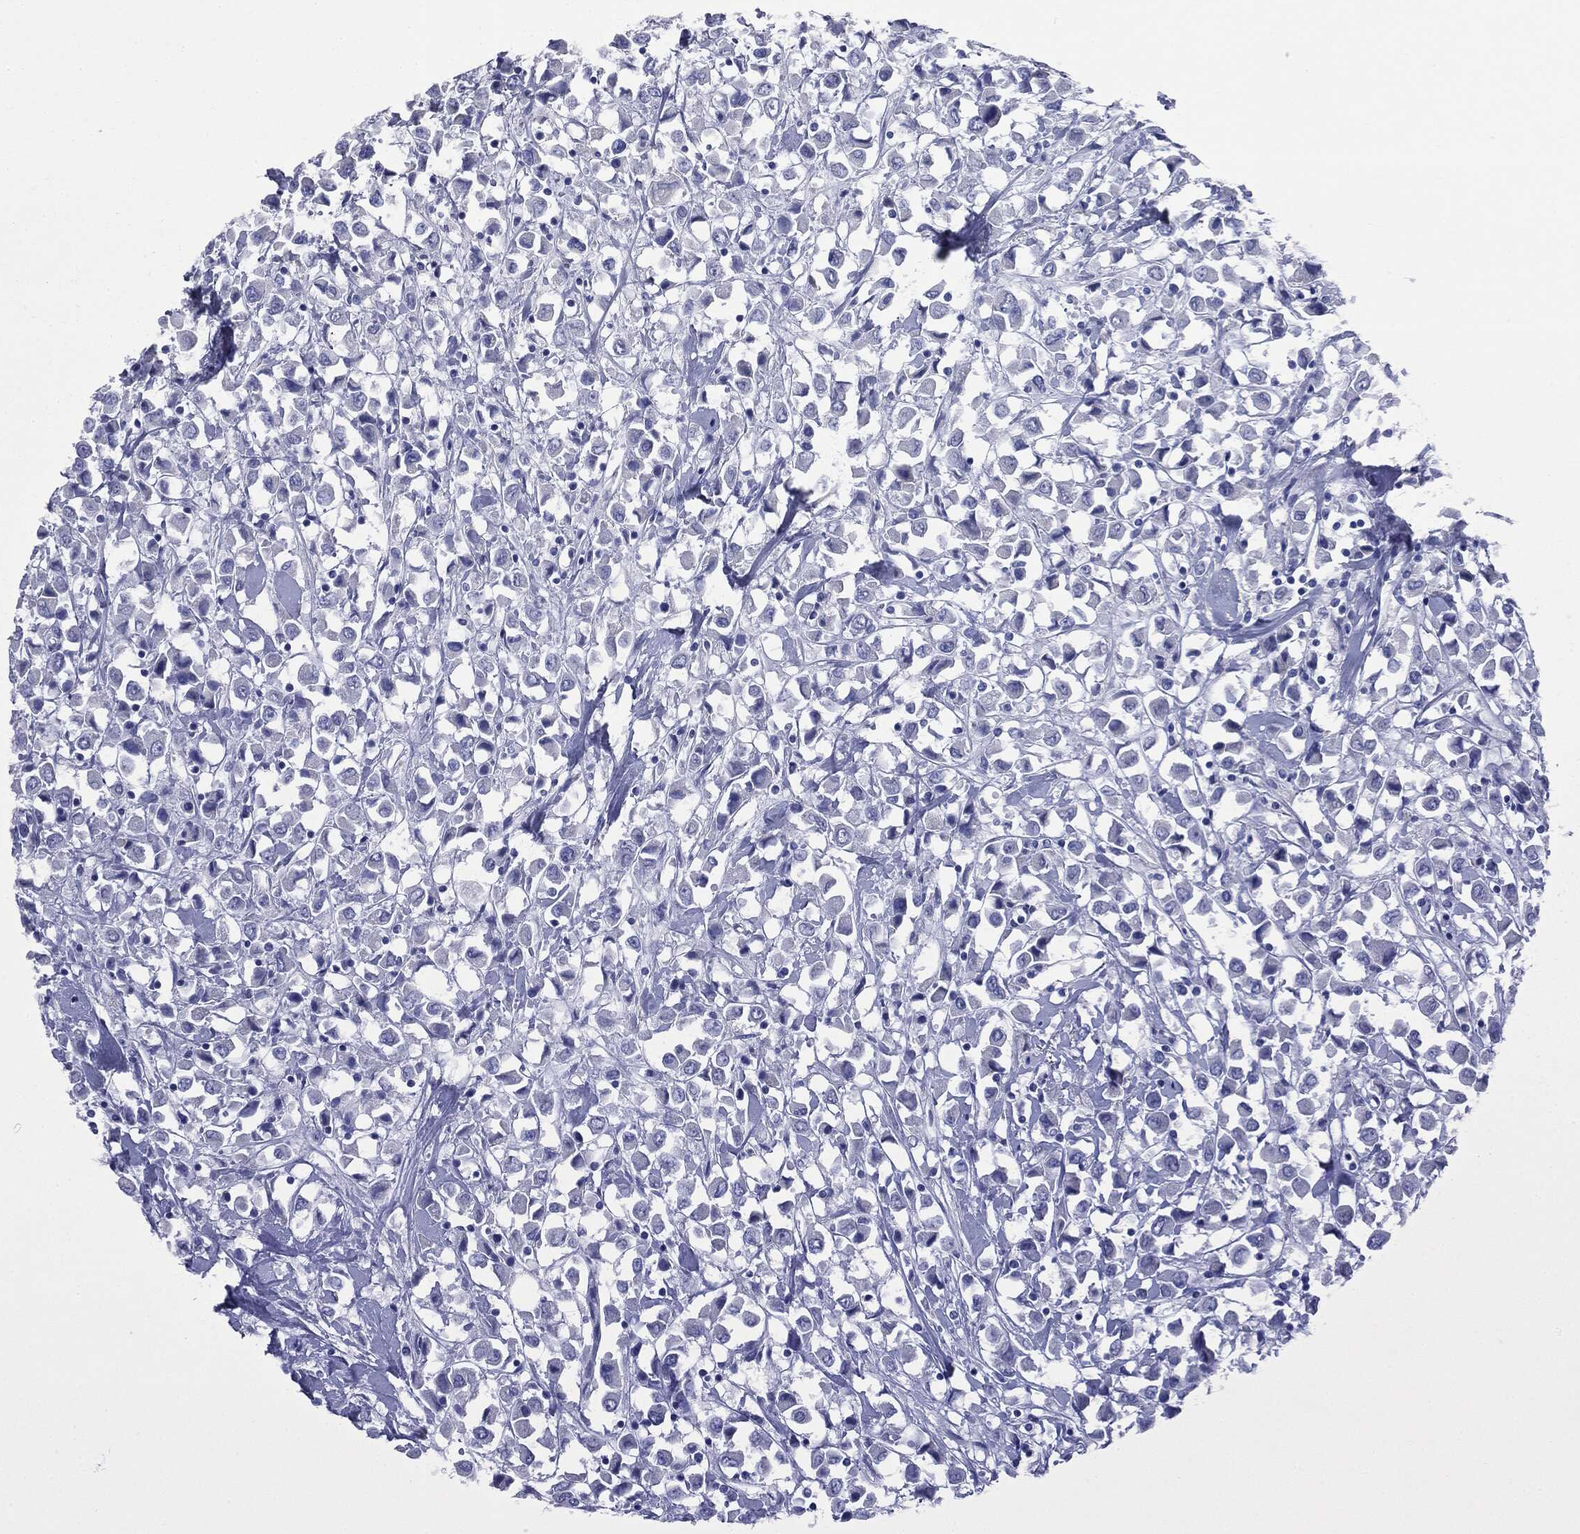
{"staining": {"intensity": "negative", "quantity": "none", "location": "none"}, "tissue": "breast cancer", "cell_type": "Tumor cells", "image_type": "cancer", "snomed": [{"axis": "morphology", "description": "Duct carcinoma"}, {"axis": "topography", "description": "Breast"}], "caption": "An image of breast cancer stained for a protein reveals no brown staining in tumor cells. (DAB immunohistochemistry (IHC), high magnification).", "gene": "ATP2A1", "patient": {"sex": "female", "age": 61}}